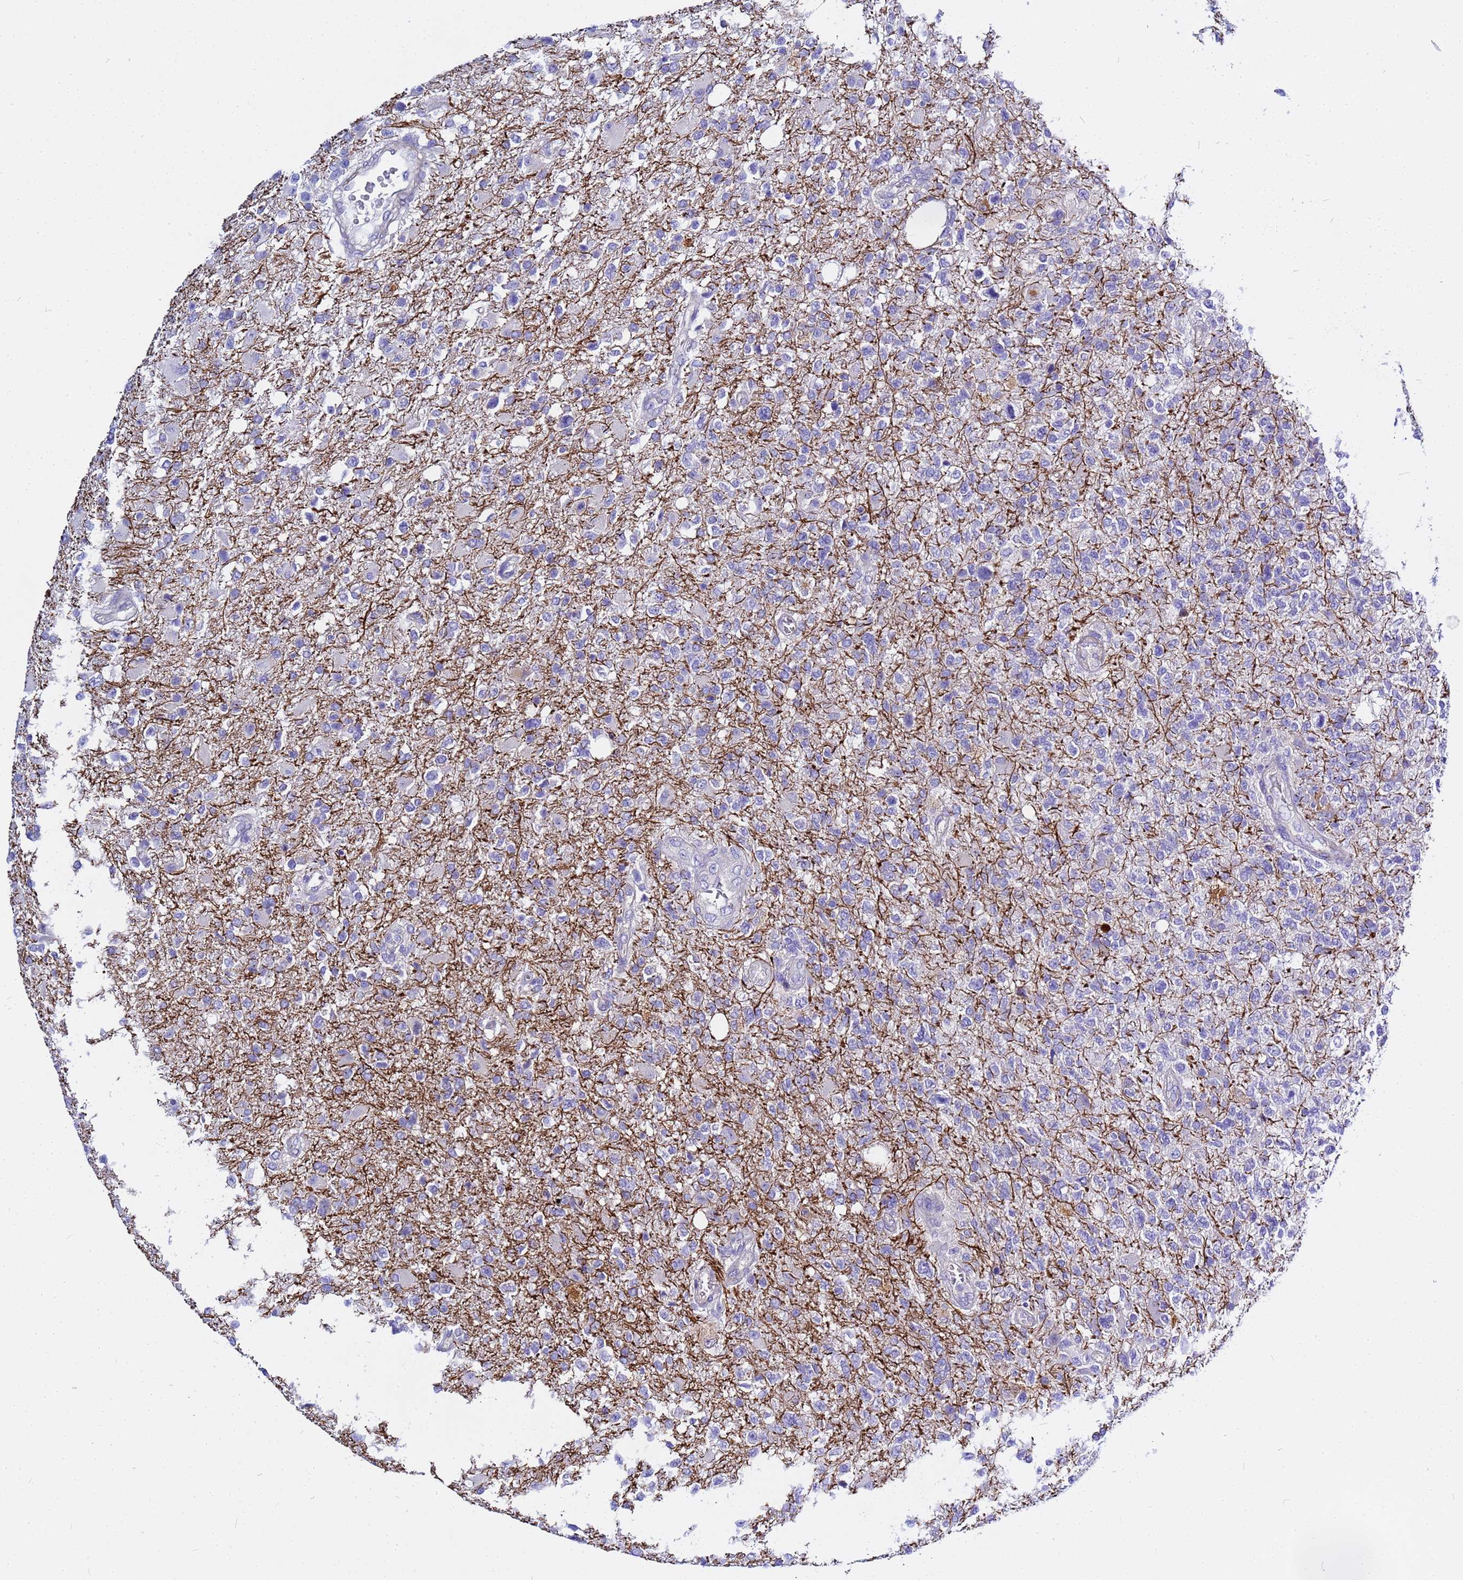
{"staining": {"intensity": "negative", "quantity": "none", "location": "none"}, "tissue": "glioma", "cell_type": "Tumor cells", "image_type": "cancer", "snomed": [{"axis": "morphology", "description": "Glioma, malignant, High grade"}, {"axis": "topography", "description": "Brain"}], "caption": "Immunohistochemistry photomicrograph of neoplastic tissue: malignant glioma (high-grade) stained with DAB (3,3'-diaminobenzidine) reveals no significant protein positivity in tumor cells.", "gene": "USP18", "patient": {"sex": "male", "age": 56}}